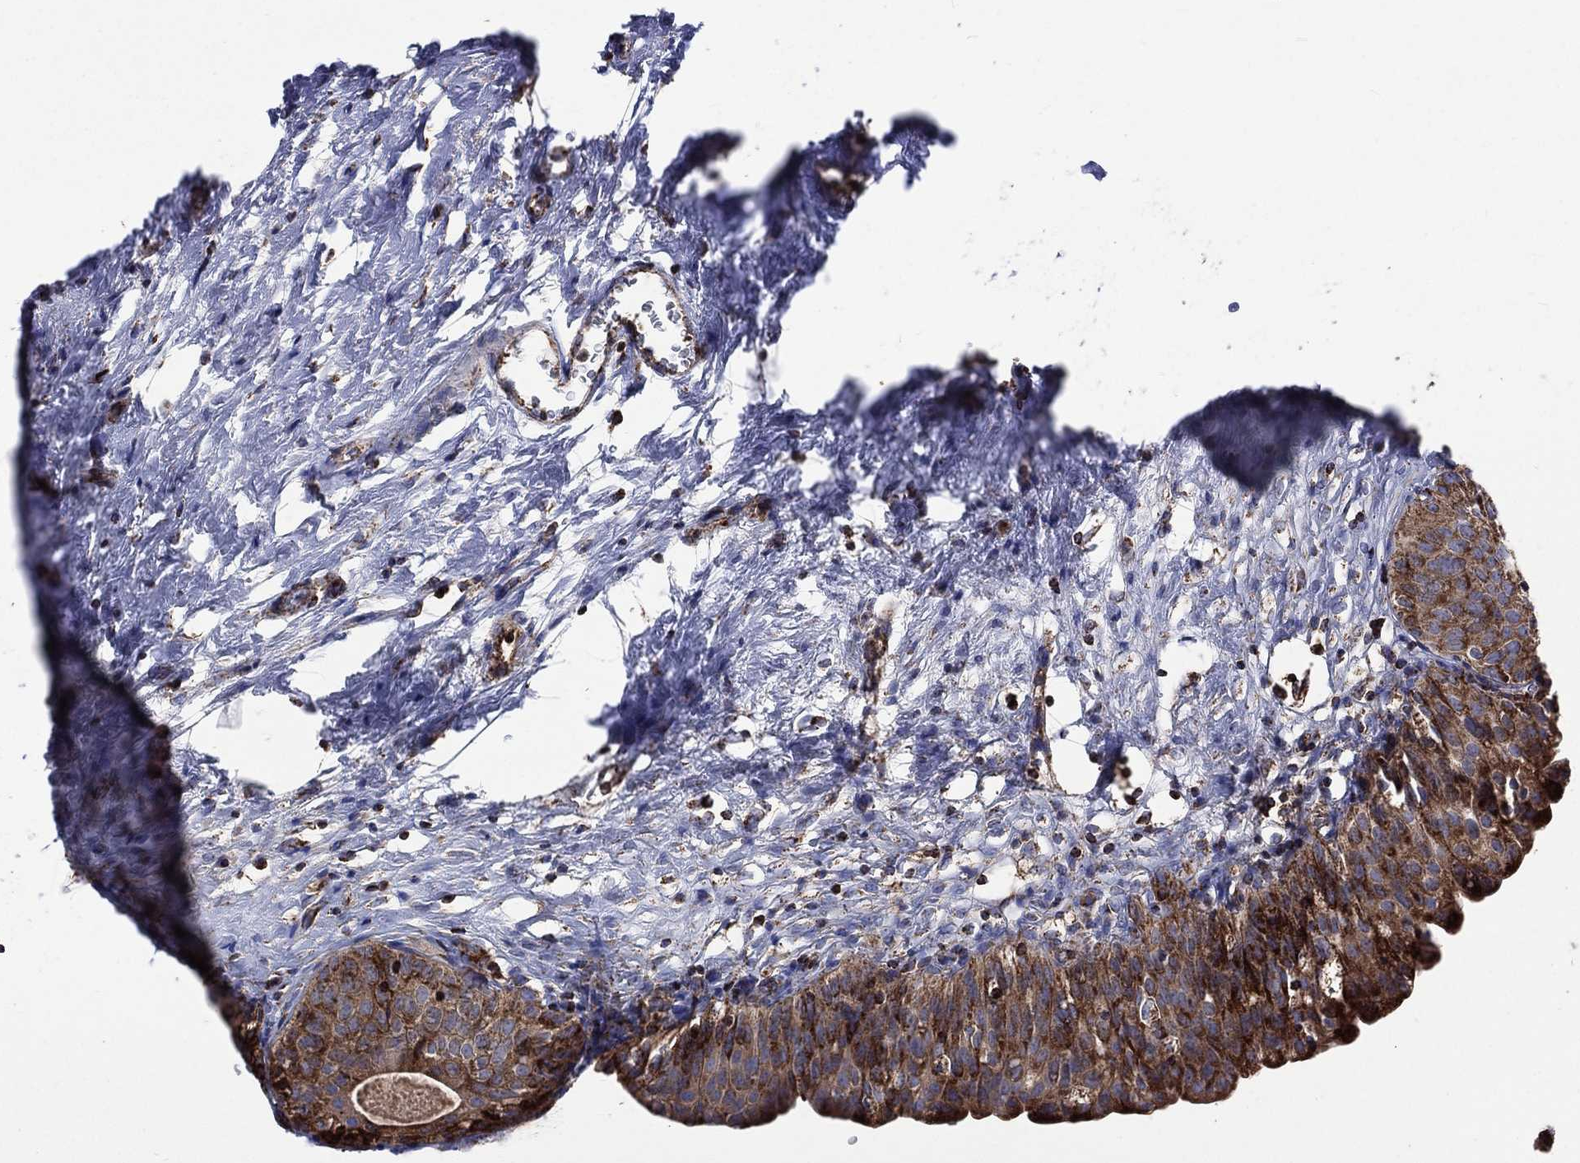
{"staining": {"intensity": "strong", "quantity": "25%-75%", "location": "cytoplasmic/membranous"}, "tissue": "urinary bladder", "cell_type": "Urothelial cells", "image_type": "normal", "snomed": [{"axis": "morphology", "description": "Normal tissue, NOS"}, {"axis": "topography", "description": "Urinary bladder"}], "caption": "Urinary bladder stained for a protein (brown) demonstrates strong cytoplasmic/membranous positive positivity in approximately 25%-75% of urothelial cells.", "gene": "ANKRD37", "patient": {"sex": "male", "age": 76}}